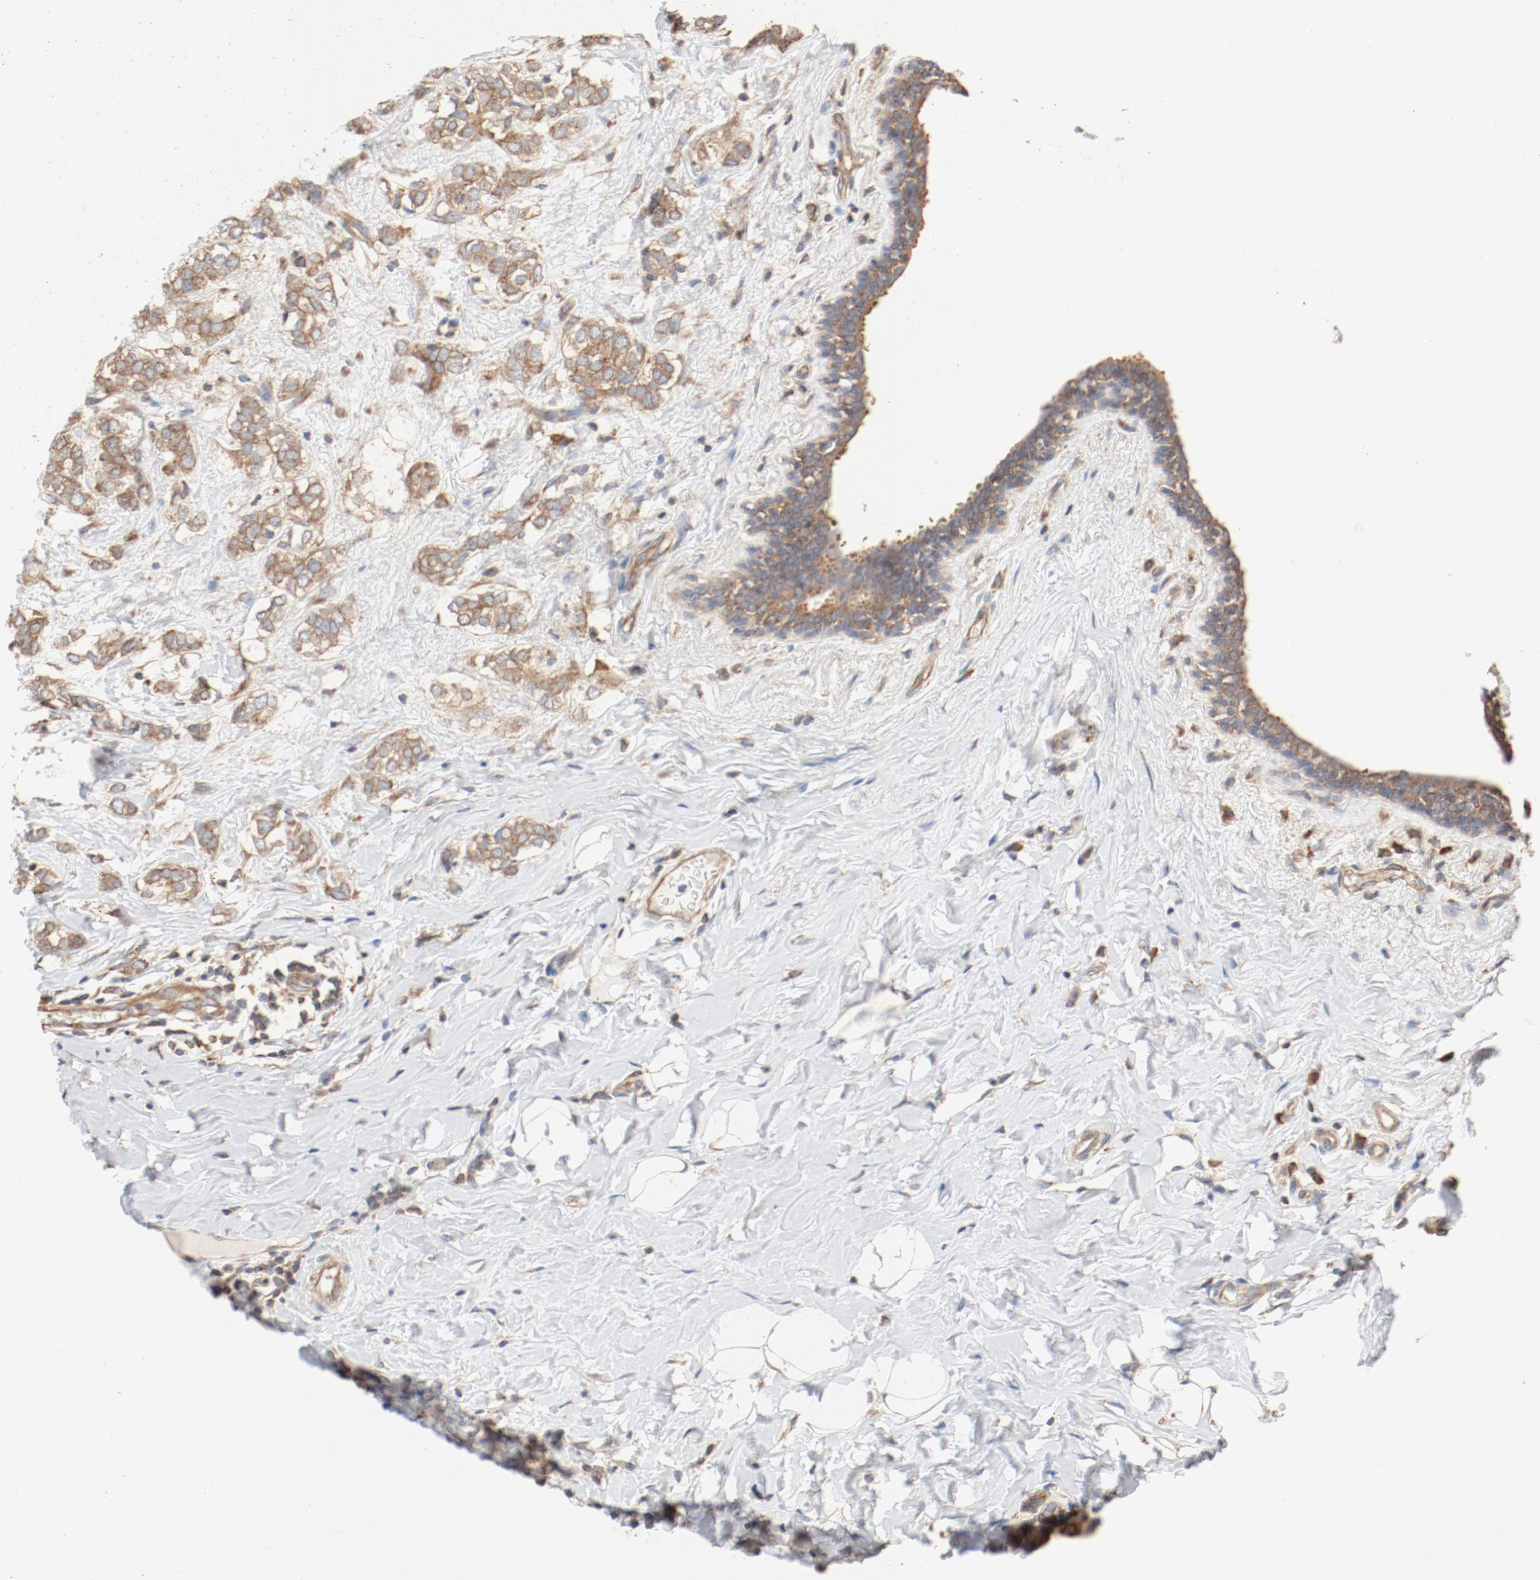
{"staining": {"intensity": "moderate", "quantity": ">75%", "location": "cytoplasmic/membranous"}, "tissue": "breast cancer", "cell_type": "Tumor cells", "image_type": "cancer", "snomed": [{"axis": "morphology", "description": "Normal tissue, NOS"}, {"axis": "morphology", "description": "Lobular carcinoma"}, {"axis": "topography", "description": "Breast"}], "caption": "A brown stain labels moderate cytoplasmic/membranous staining of a protein in human breast cancer (lobular carcinoma) tumor cells. The staining is performed using DAB (3,3'-diaminobenzidine) brown chromogen to label protein expression. The nuclei are counter-stained blue using hematoxylin.", "gene": "RPS6", "patient": {"sex": "female", "age": 47}}